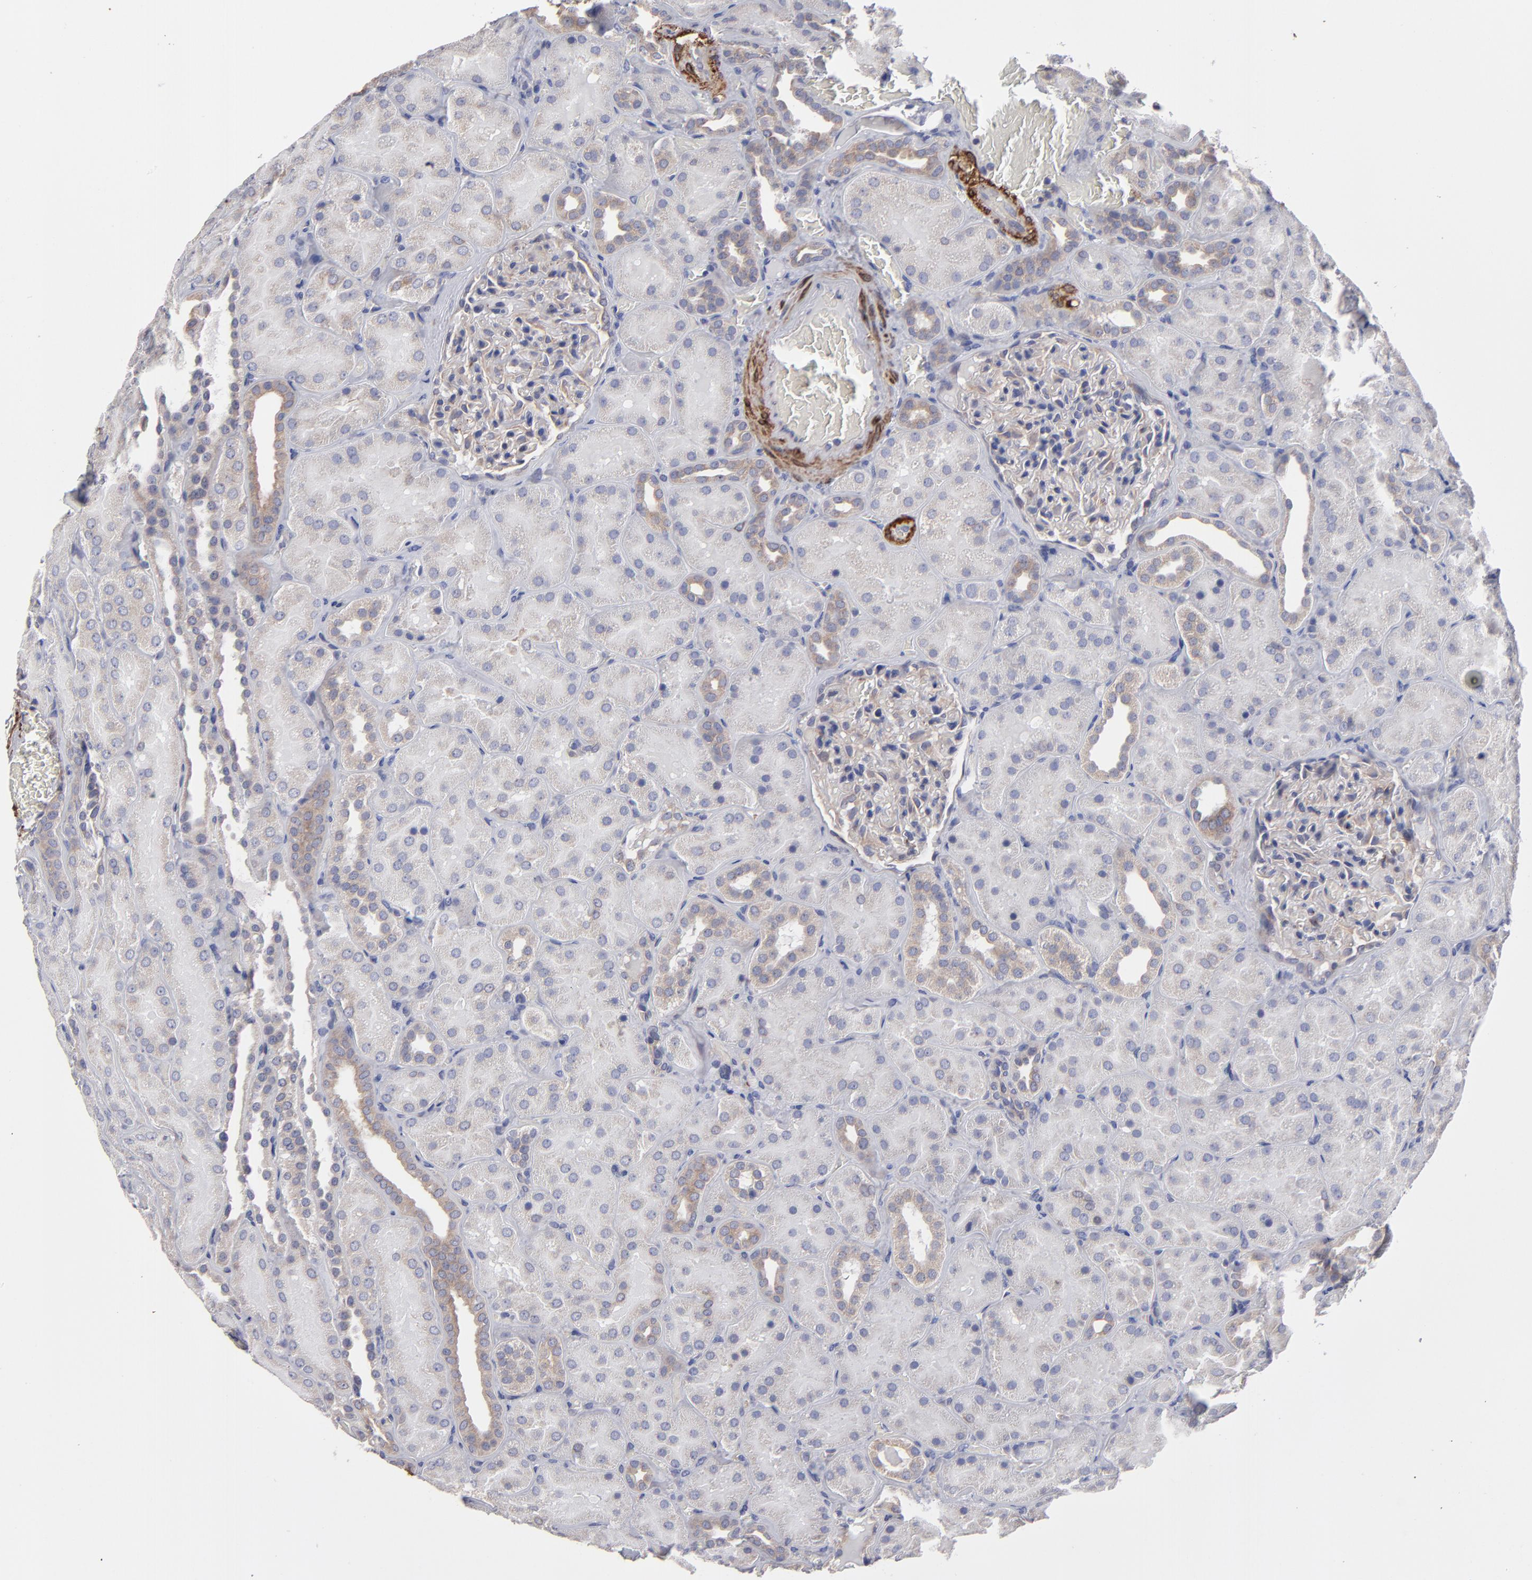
{"staining": {"intensity": "weak", "quantity": "<25%", "location": "cytoplasmic/membranous"}, "tissue": "kidney", "cell_type": "Cells in glomeruli", "image_type": "normal", "snomed": [{"axis": "morphology", "description": "Normal tissue, NOS"}, {"axis": "topography", "description": "Kidney"}], "caption": "High power microscopy photomicrograph of an IHC photomicrograph of unremarkable kidney, revealing no significant positivity in cells in glomeruli.", "gene": "SLMAP", "patient": {"sex": "male", "age": 28}}